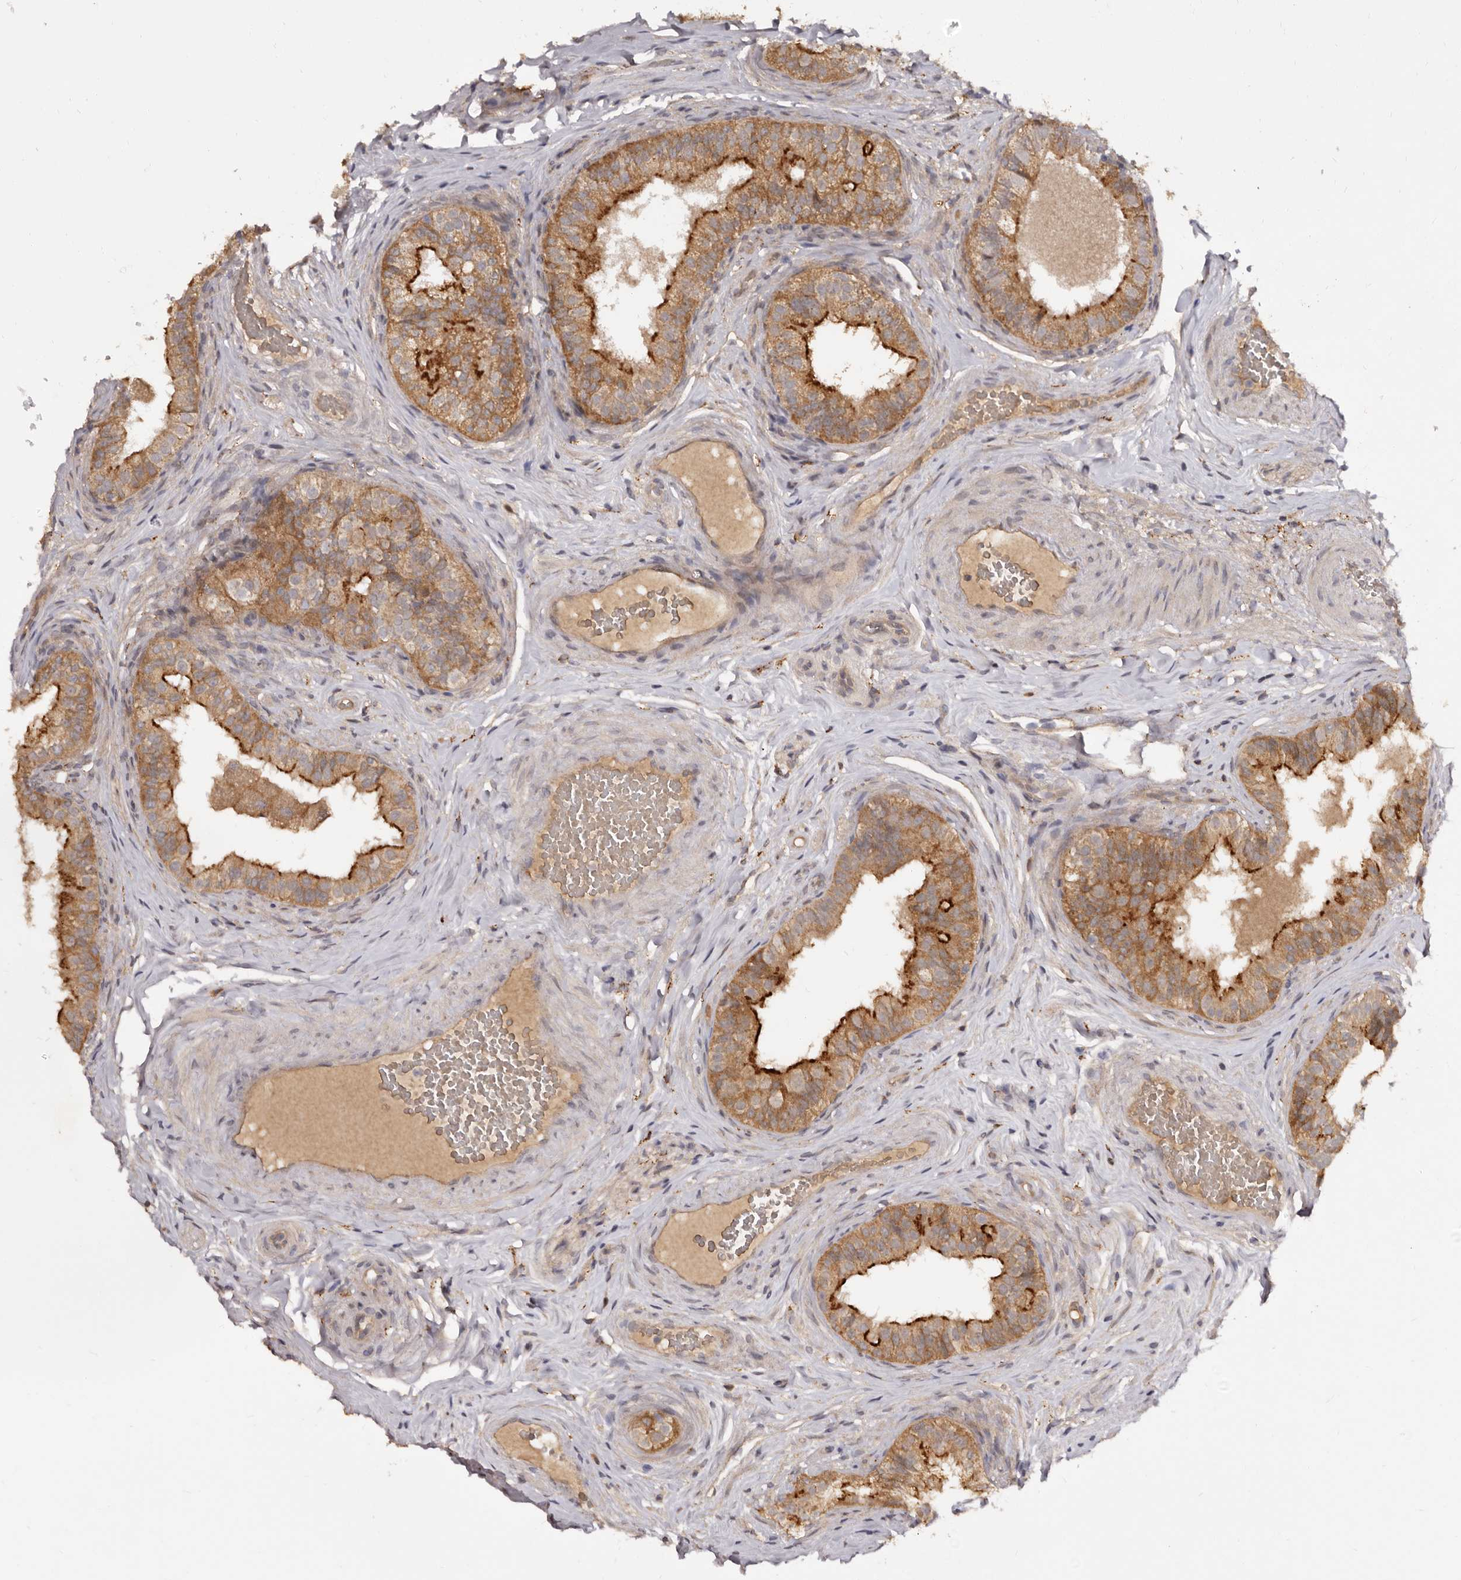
{"staining": {"intensity": "moderate", "quantity": ">75%", "location": "cytoplasmic/membranous"}, "tissue": "epididymis", "cell_type": "Glandular cells", "image_type": "normal", "snomed": [{"axis": "morphology", "description": "Normal tissue, NOS"}, {"axis": "topography", "description": "Epididymis"}], "caption": "Brown immunohistochemical staining in normal epididymis displays moderate cytoplasmic/membranous staining in approximately >75% of glandular cells. Using DAB (brown) and hematoxylin (blue) stains, captured at high magnification using brightfield microscopy.", "gene": "INAVA", "patient": {"sex": "male", "age": 49}}